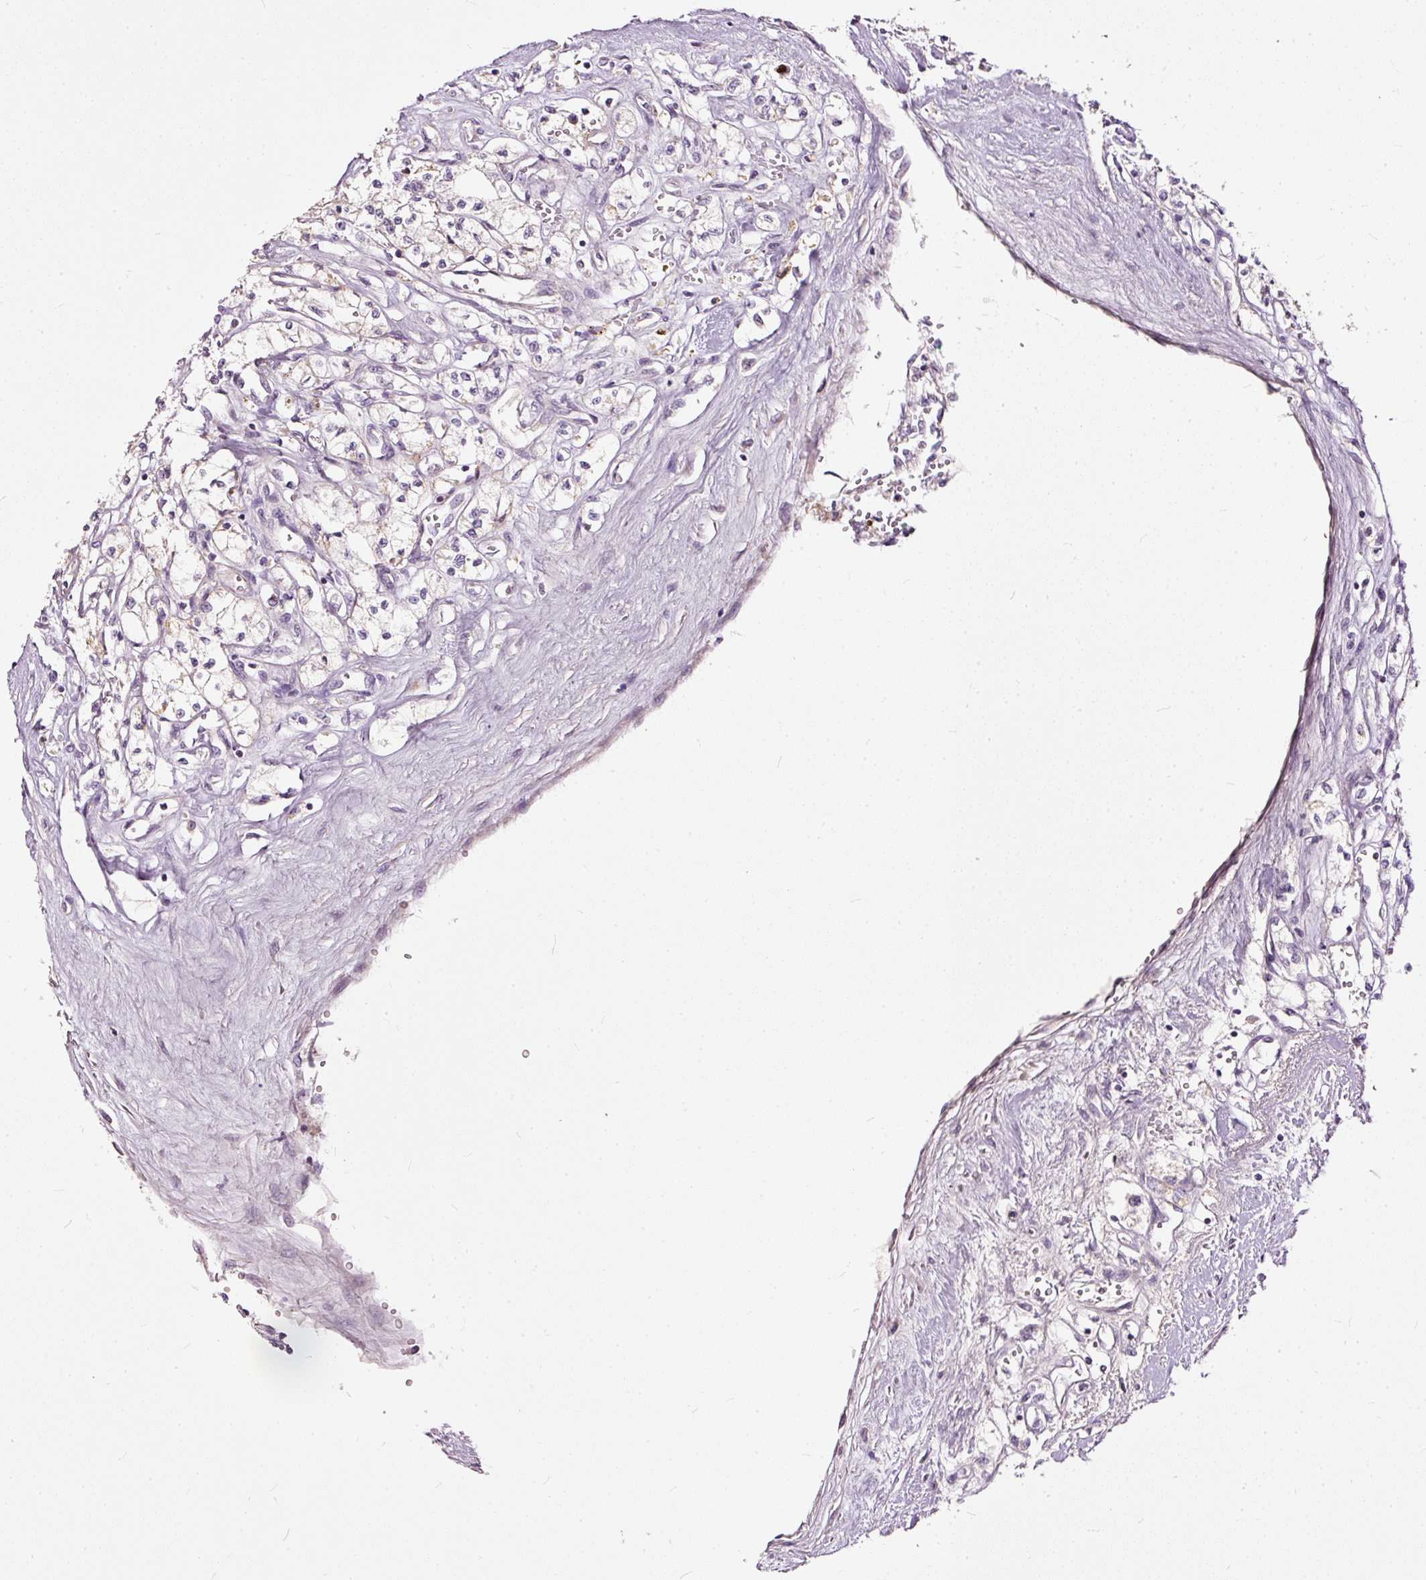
{"staining": {"intensity": "weak", "quantity": "<25%", "location": "cytoplasmic/membranous"}, "tissue": "renal cancer", "cell_type": "Tumor cells", "image_type": "cancer", "snomed": [{"axis": "morphology", "description": "Adenocarcinoma, NOS"}, {"axis": "topography", "description": "Kidney"}], "caption": "Immunohistochemistry histopathology image of adenocarcinoma (renal) stained for a protein (brown), which shows no staining in tumor cells.", "gene": "PAQR9", "patient": {"sex": "male", "age": 56}}